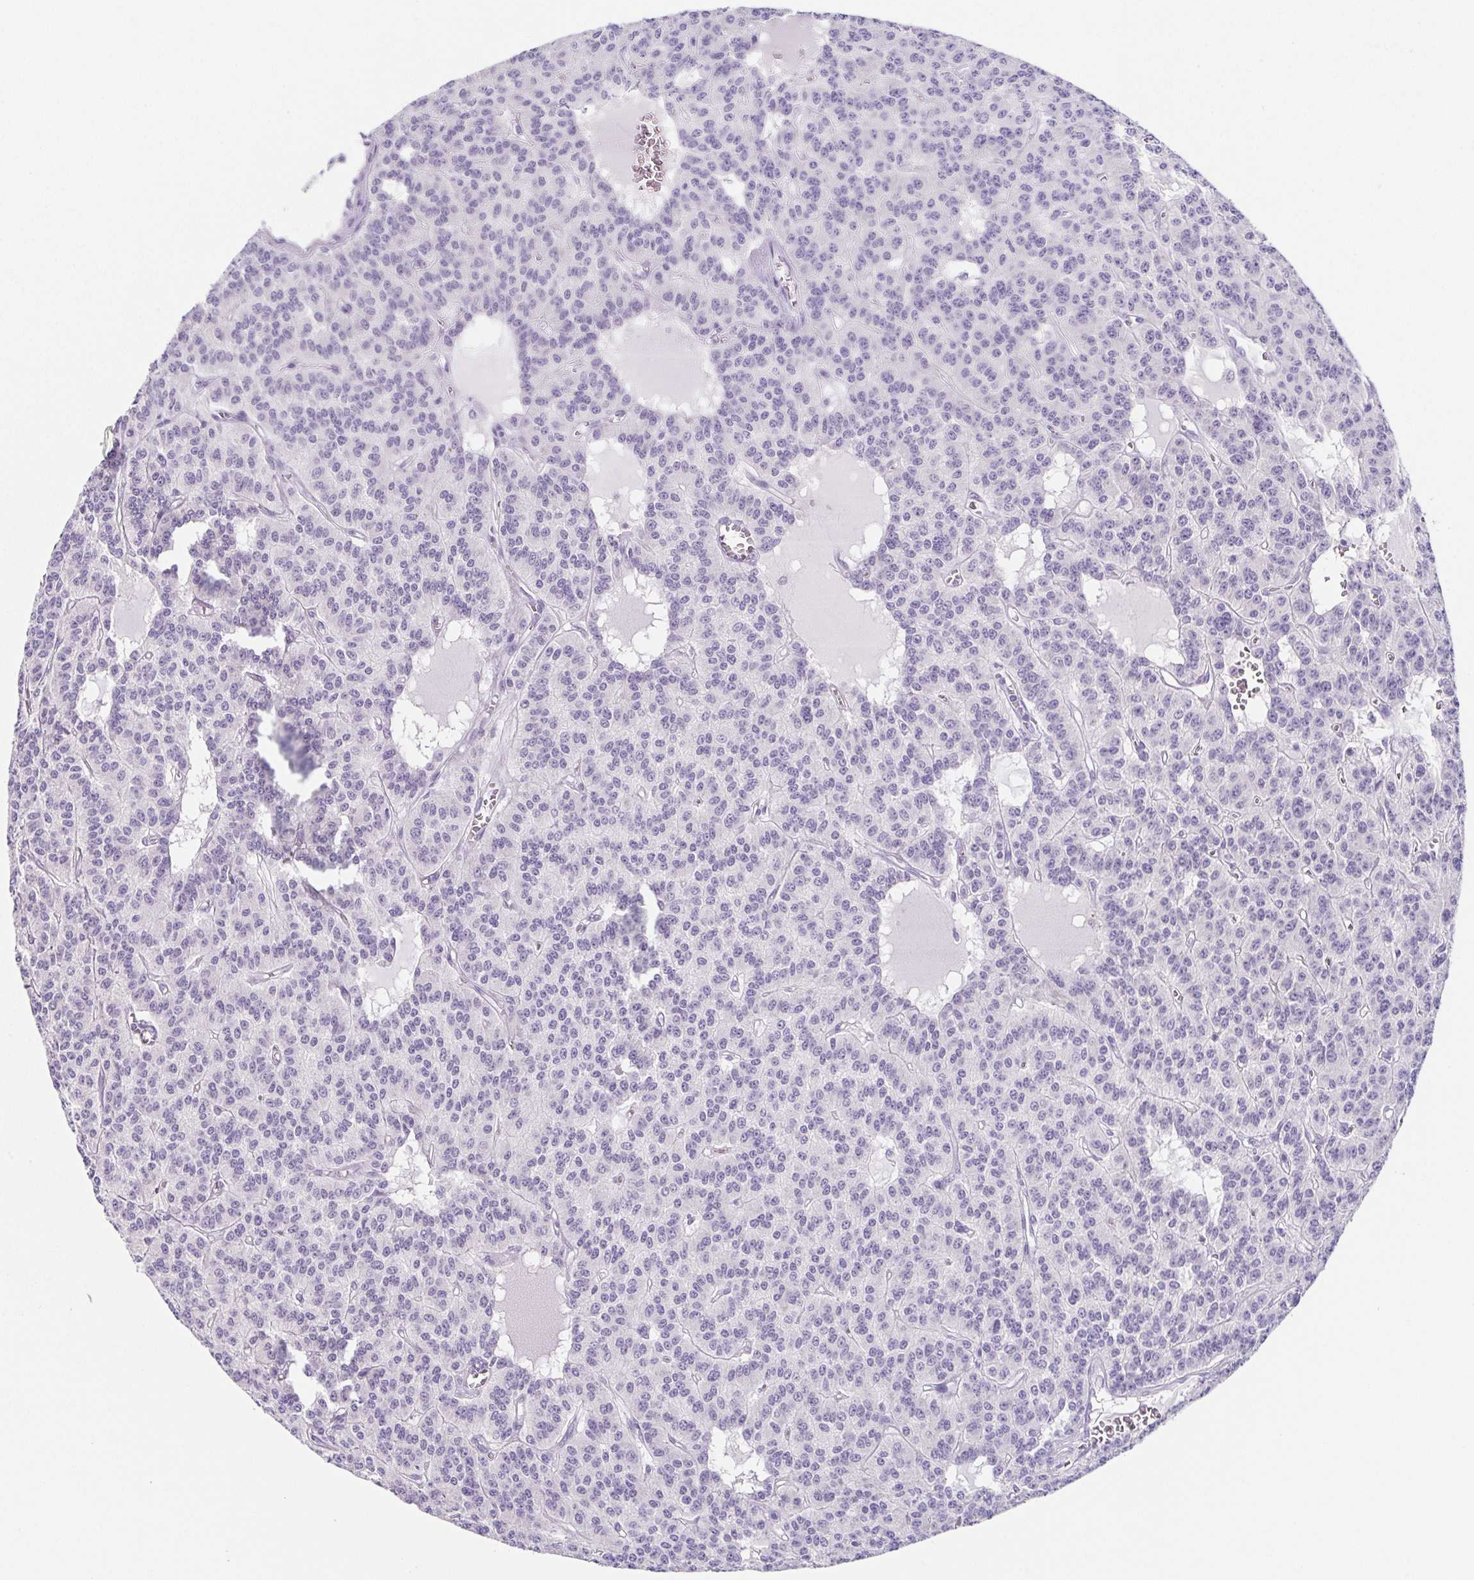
{"staining": {"intensity": "negative", "quantity": "none", "location": "none"}, "tissue": "carcinoid", "cell_type": "Tumor cells", "image_type": "cancer", "snomed": [{"axis": "morphology", "description": "Carcinoid, malignant, NOS"}, {"axis": "topography", "description": "Lung"}], "caption": "High power microscopy image of an immunohistochemistry (IHC) image of carcinoid, revealing no significant staining in tumor cells.", "gene": "HDGFL1", "patient": {"sex": "female", "age": 71}}